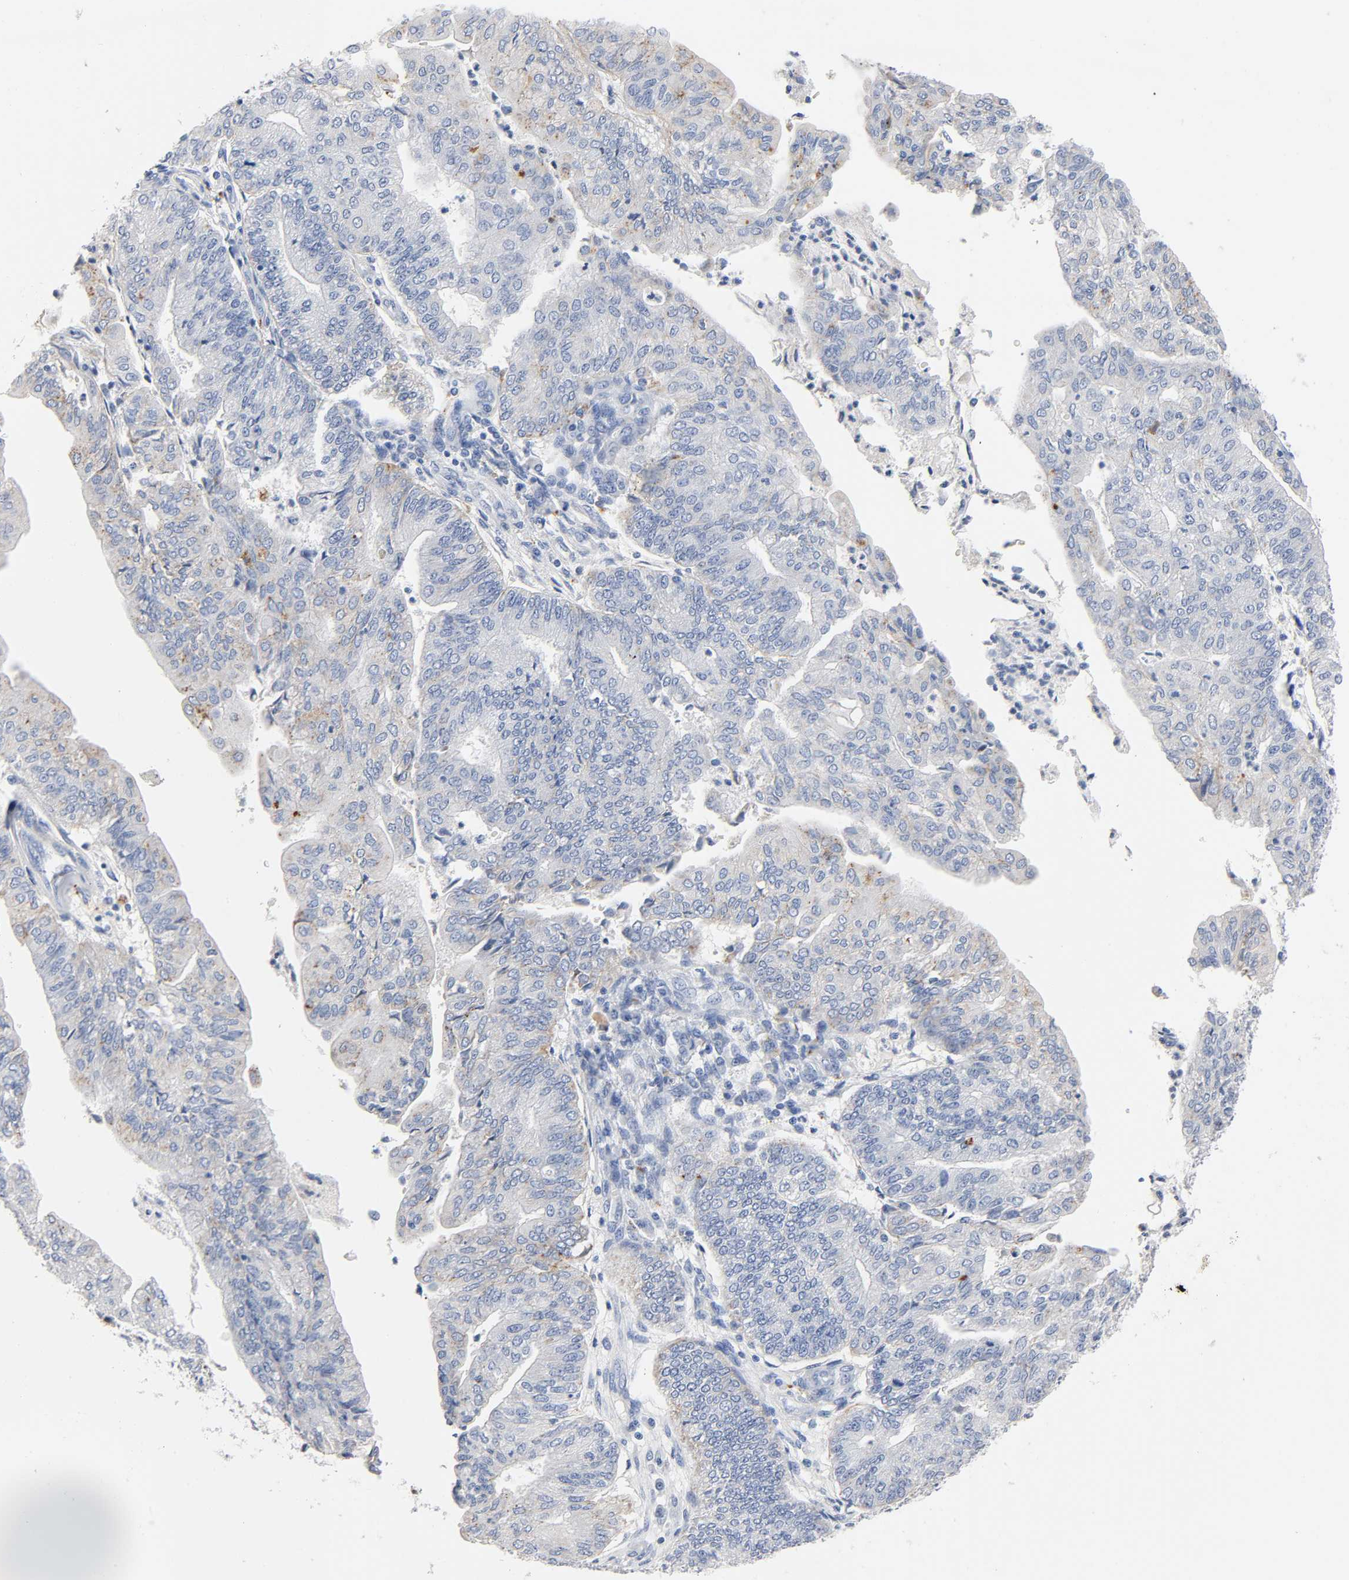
{"staining": {"intensity": "weak", "quantity": "<25%", "location": "cytoplasmic/membranous"}, "tissue": "endometrial cancer", "cell_type": "Tumor cells", "image_type": "cancer", "snomed": [{"axis": "morphology", "description": "Adenocarcinoma, NOS"}, {"axis": "topography", "description": "Endometrium"}], "caption": "Tumor cells show no significant expression in endometrial cancer.", "gene": "PLP1", "patient": {"sex": "female", "age": 59}}